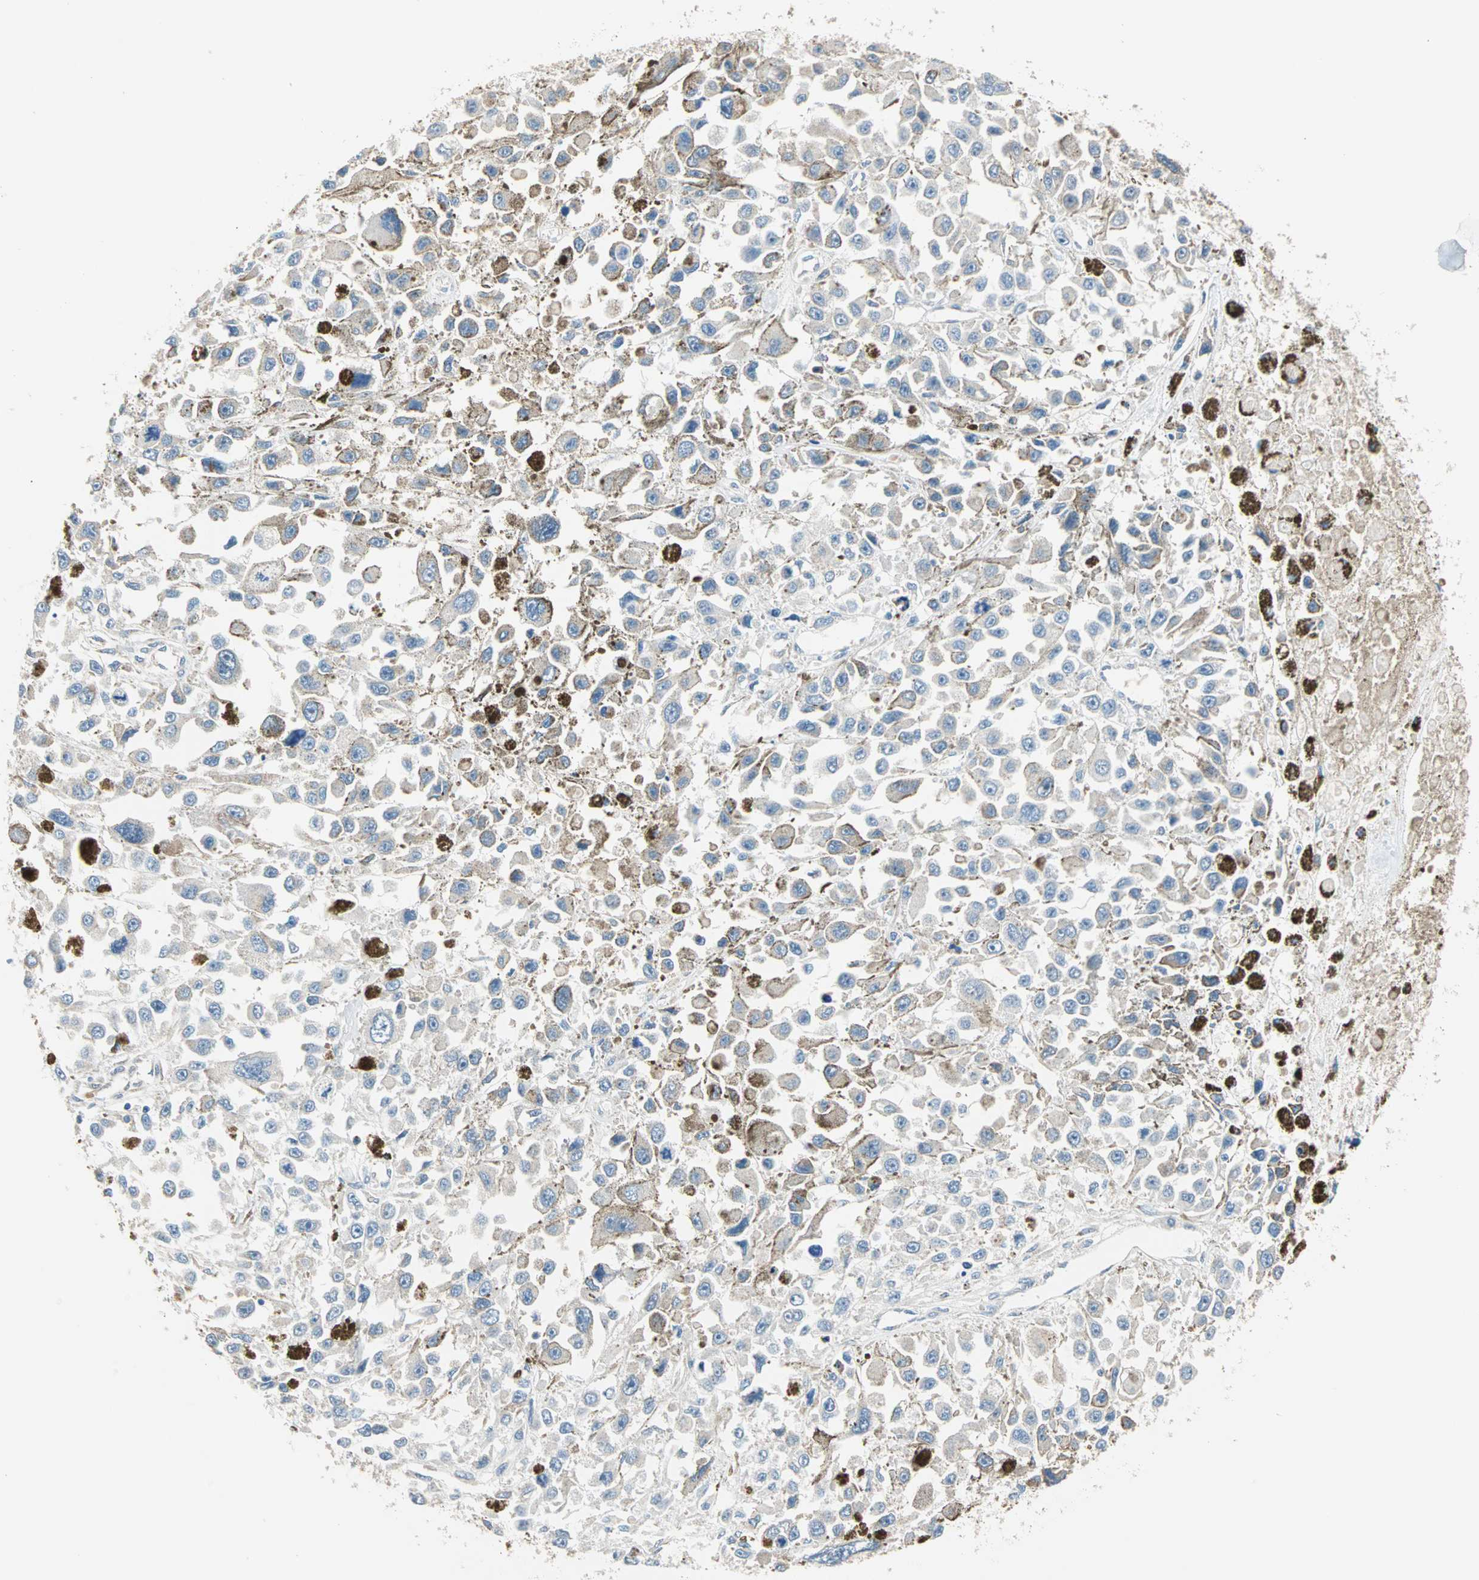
{"staining": {"intensity": "negative", "quantity": "none", "location": "none"}, "tissue": "melanoma", "cell_type": "Tumor cells", "image_type": "cancer", "snomed": [{"axis": "morphology", "description": "Malignant melanoma, Metastatic site"}, {"axis": "topography", "description": "Lymph node"}], "caption": "An immunohistochemistry (IHC) histopathology image of melanoma is shown. There is no staining in tumor cells of melanoma.", "gene": "TST", "patient": {"sex": "male", "age": 59}}